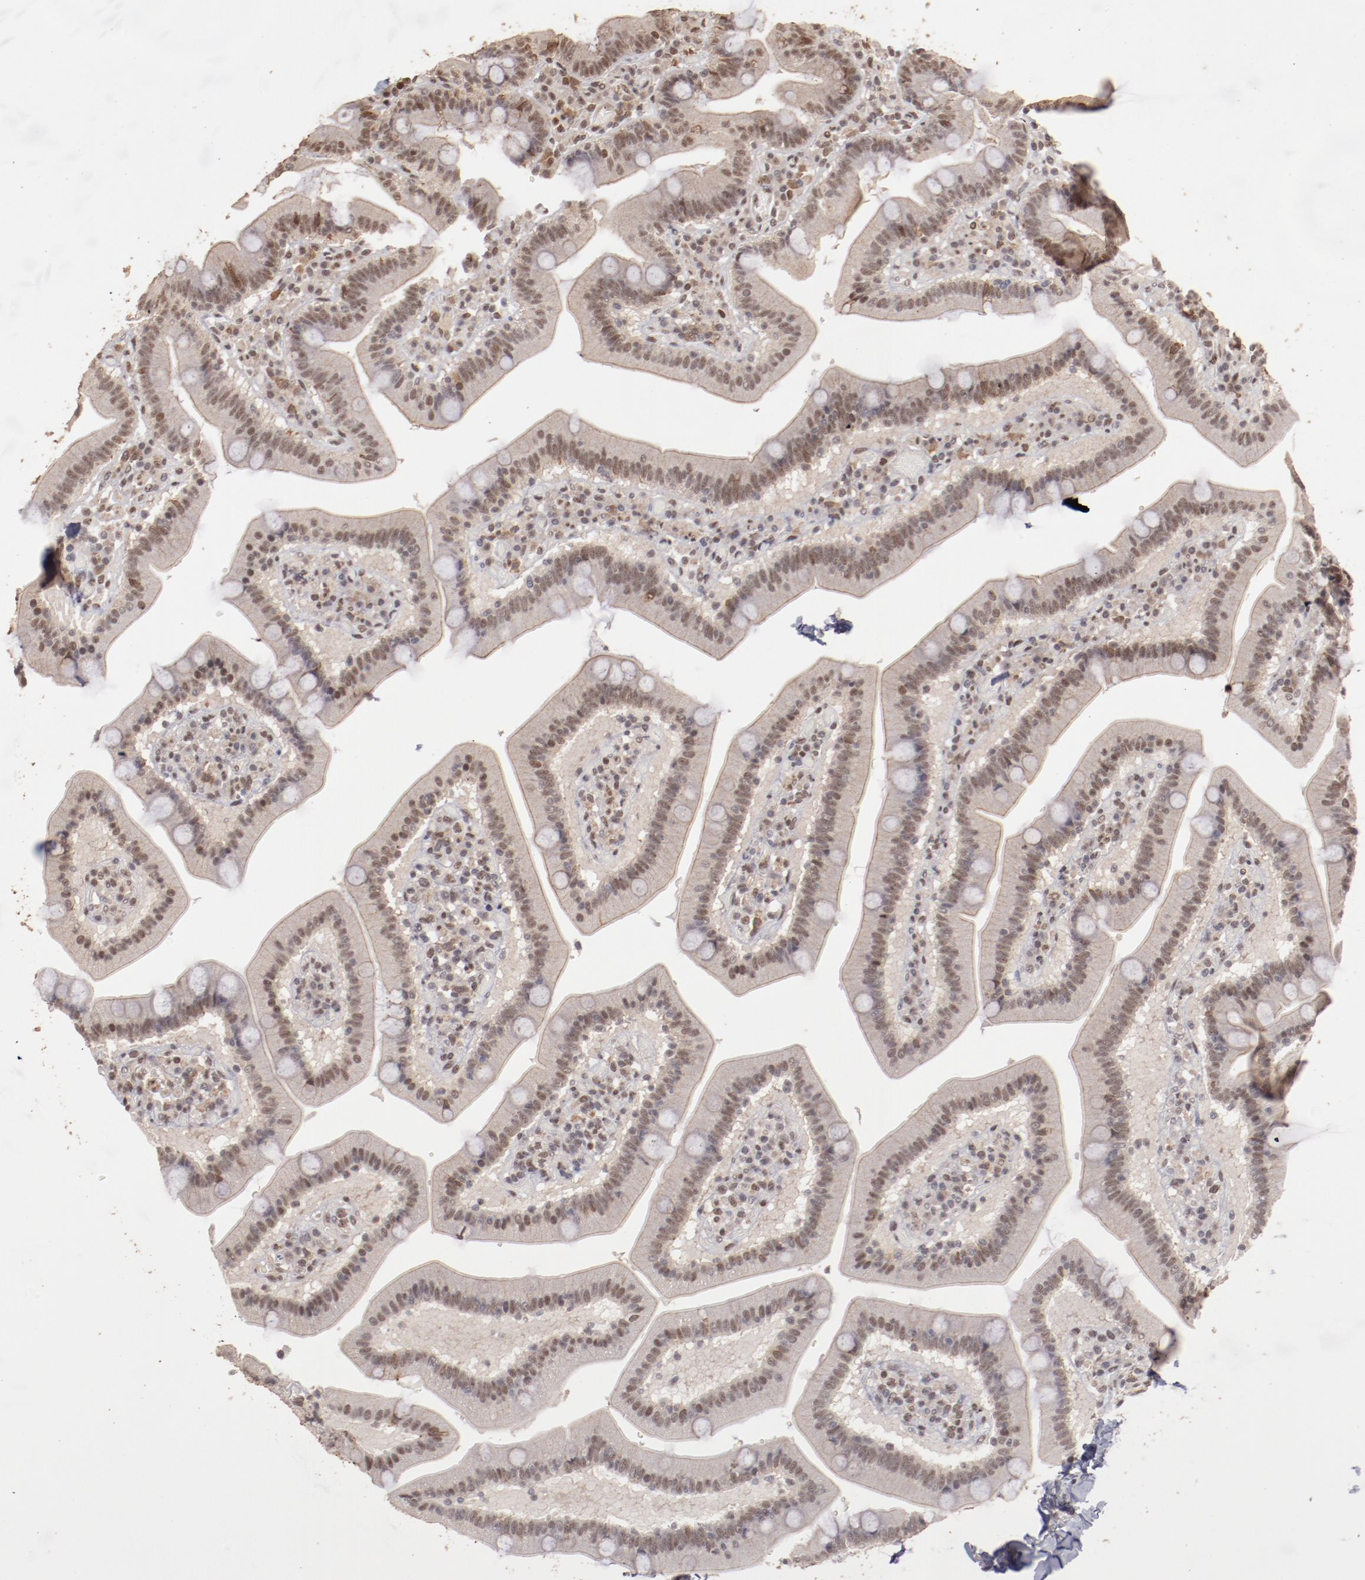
{"staining": {"intensity": "moderate", "quantity": ">75%", "location": "cytoplasmic/membranous,nuclear"}, "tissue": "duodenum", "cell_type": "Glandular cells", "image_type": "normal", "snomed": [{"axis": "morphology", "description": "Normal tissue, NOS"}, {"axis": "topography", "description": "Duodenum"}], "caption": "Immunohistochemical staining of benign duodenum reveals moderate cytoplasmic/membranous,nuclear protein expression in about >75% of glandular cells.", "gene": "CLOCK", "patient": {"sex": "male", "age": 66}}